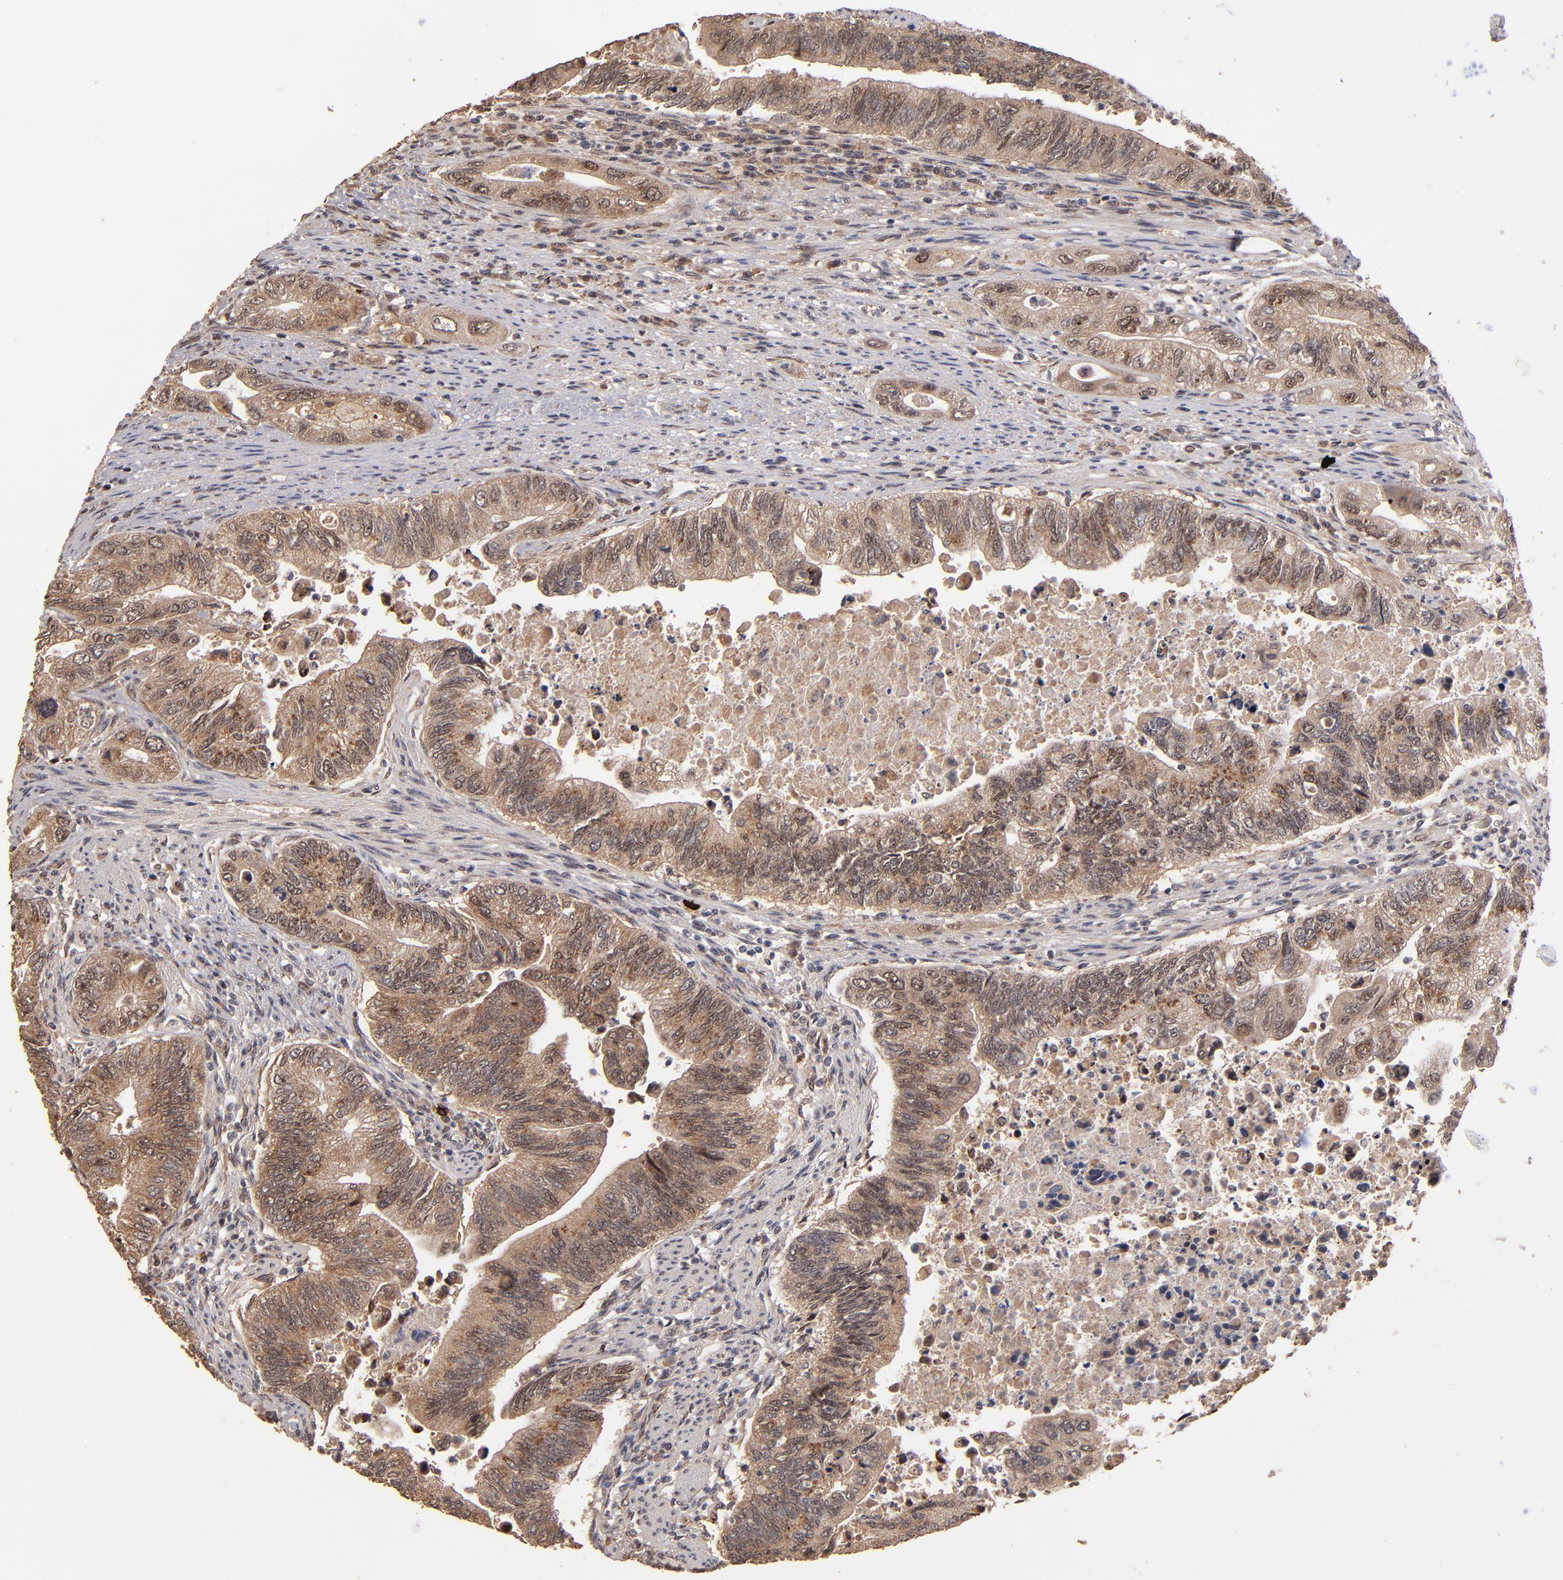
{"staining": {"intensity": "weak", "quantity": ">75%", "location": "cytoplasmic/membranous"}, "tissue": "colorectal cancer", "cell_type": "Tumor cells", "image_type": "cancer", "snomed": [{"axis": "morphology", "description": "Adenocarcinoma, NOS"}, {"axis": "topography", "description": "Colon"}], "caption": "The image exhibits immunohistochemical staining of colorectal cancer (adenocarcinoma). There is weak cytoplasmic/membranous staining is identified in about >75% of tumor cells.", "gene": "EAPP", "patient": {"sex": "female", "age": 11}}